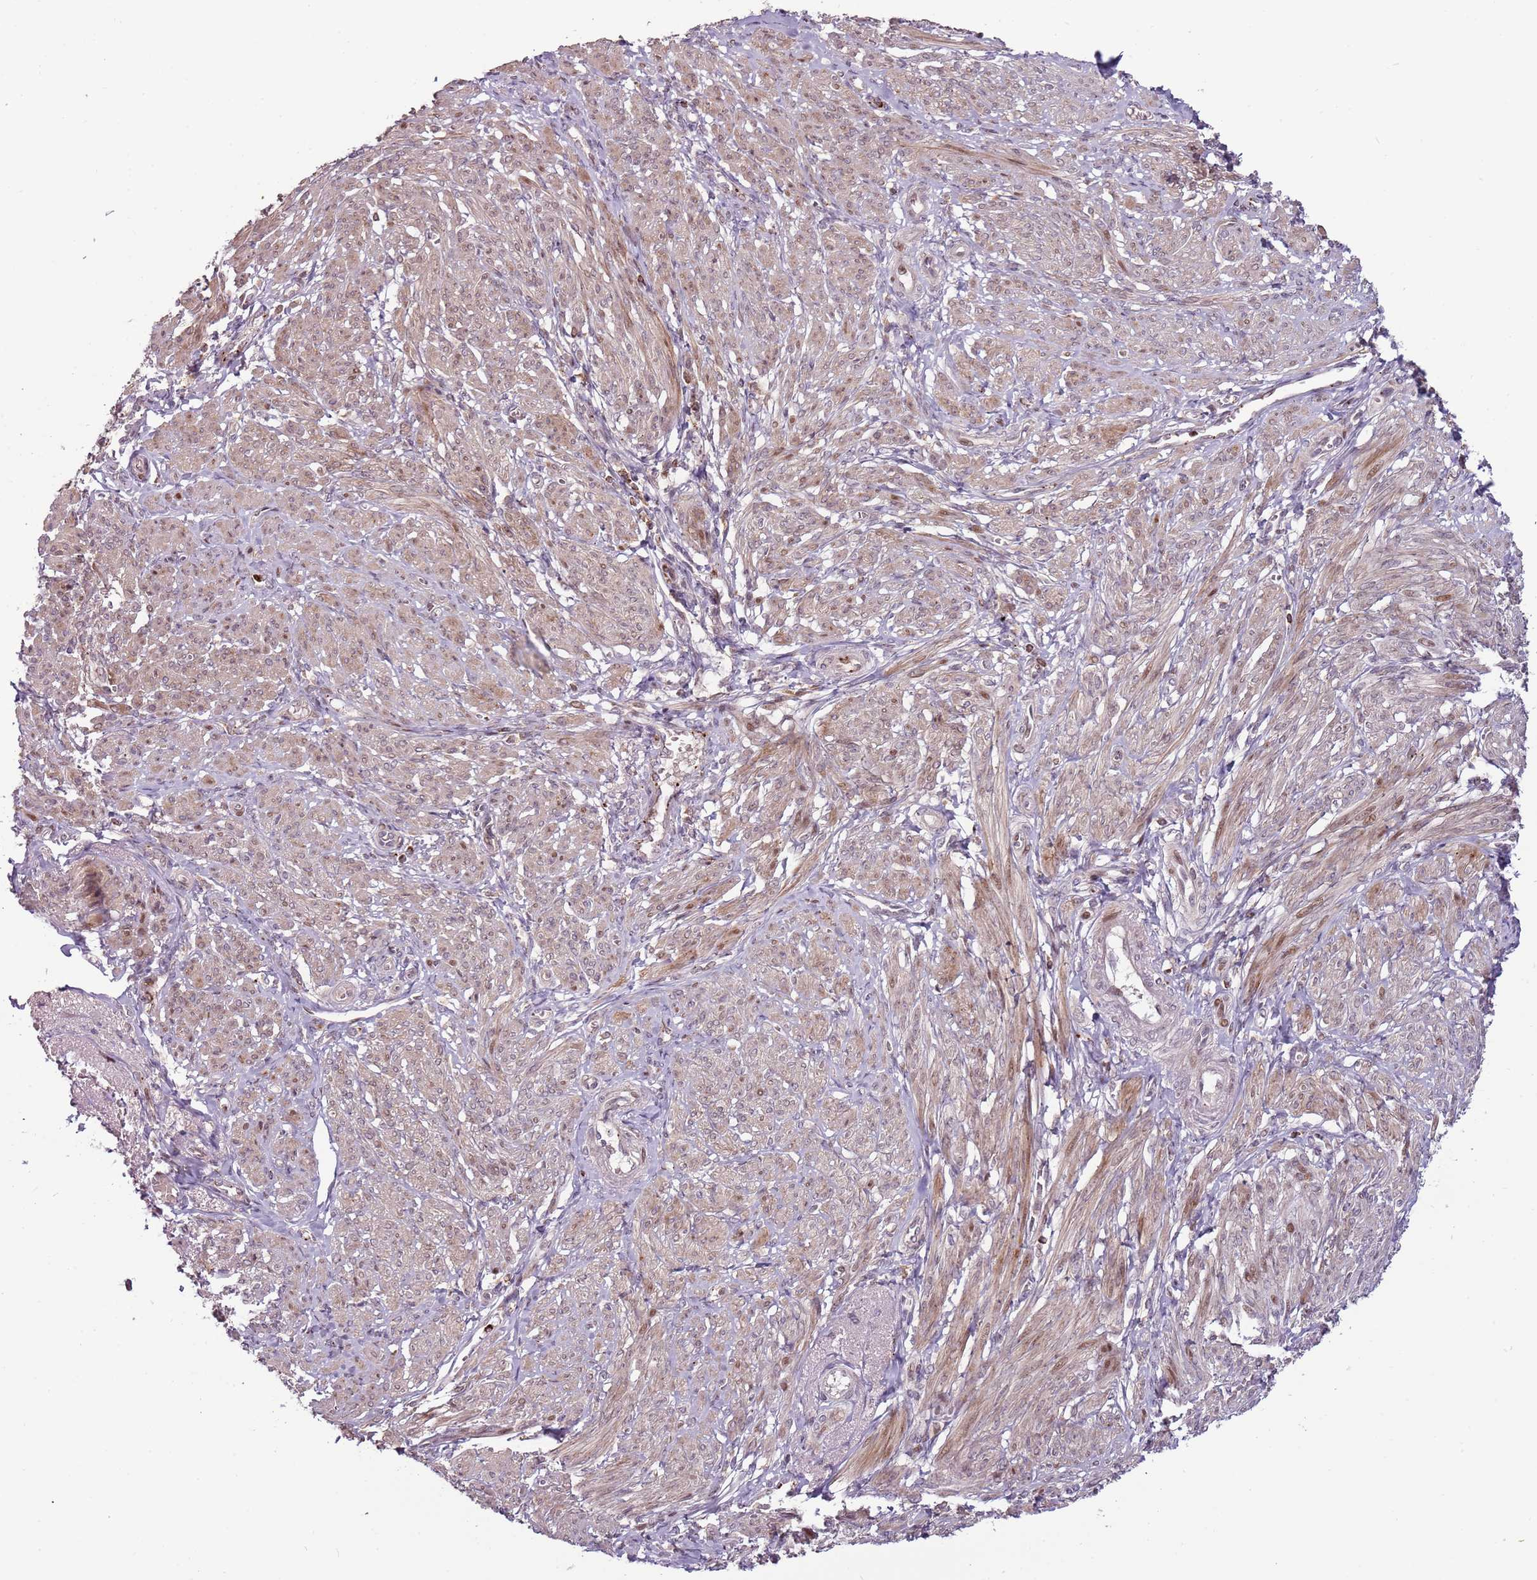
{"staining": {"intensity": "moderate", "quantity": "<25%", "location": "cytoplasmic/membranous,nuclear"}, "tissue": "smooth muscle", "cell_type": "Smooth muscle cells", "image_type": "normal", "snomed": [{"axis": "morphology", "description": "Normal tissue, NOS"}, {"axis": "topography", "description": "Smooth muscle"}], "caption": "Smooth muscle was stained to show a protein in brown. There is low levels of moderate cytoplasmic/membranous,nuclear positivity in approximately <25% of smooth muscle cells.", "gene": "ULK3", "patient": {"sex": "female", "age": 39}}